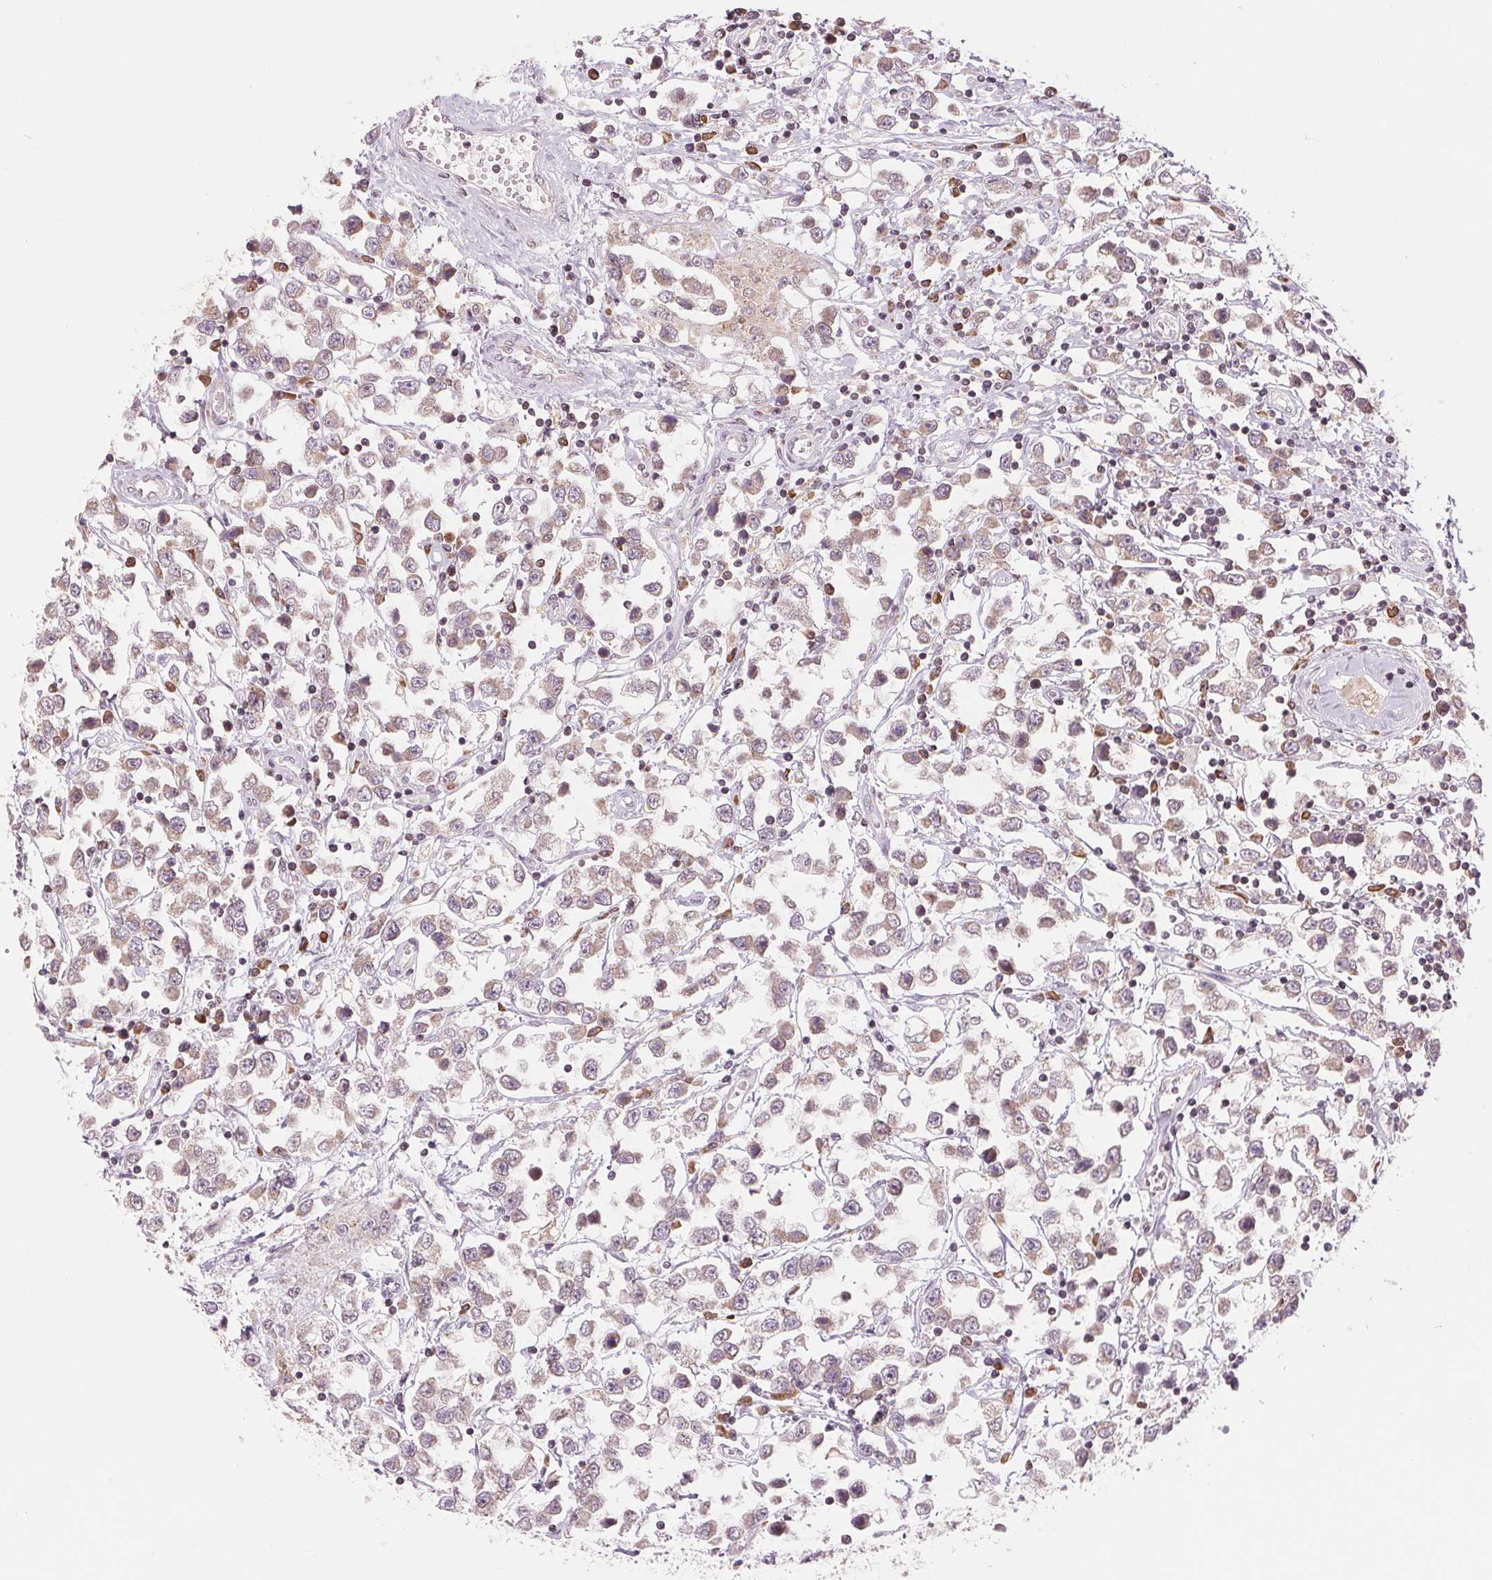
{"staining": {"intensity": "moderate", "quantity": "25%-75%", "location": "cytoplasmic/membranous"}, "tissue": "testis cancer", "cell_type": "Tumor cells", "image_type": "cancer", "snomed": [{"axis": "morphology", "description": "Seminoma, NOS"}, {"axis": "topography", "description": "Testis"}], "caption": "This is an image of immunohistochemistry staining of testis cancer (seminoma), which shows moderate staining in the cytoplasmic/membranous of tumor cells.", "gene": "TECR", "patient": {"sex": "male", "age": 34}}